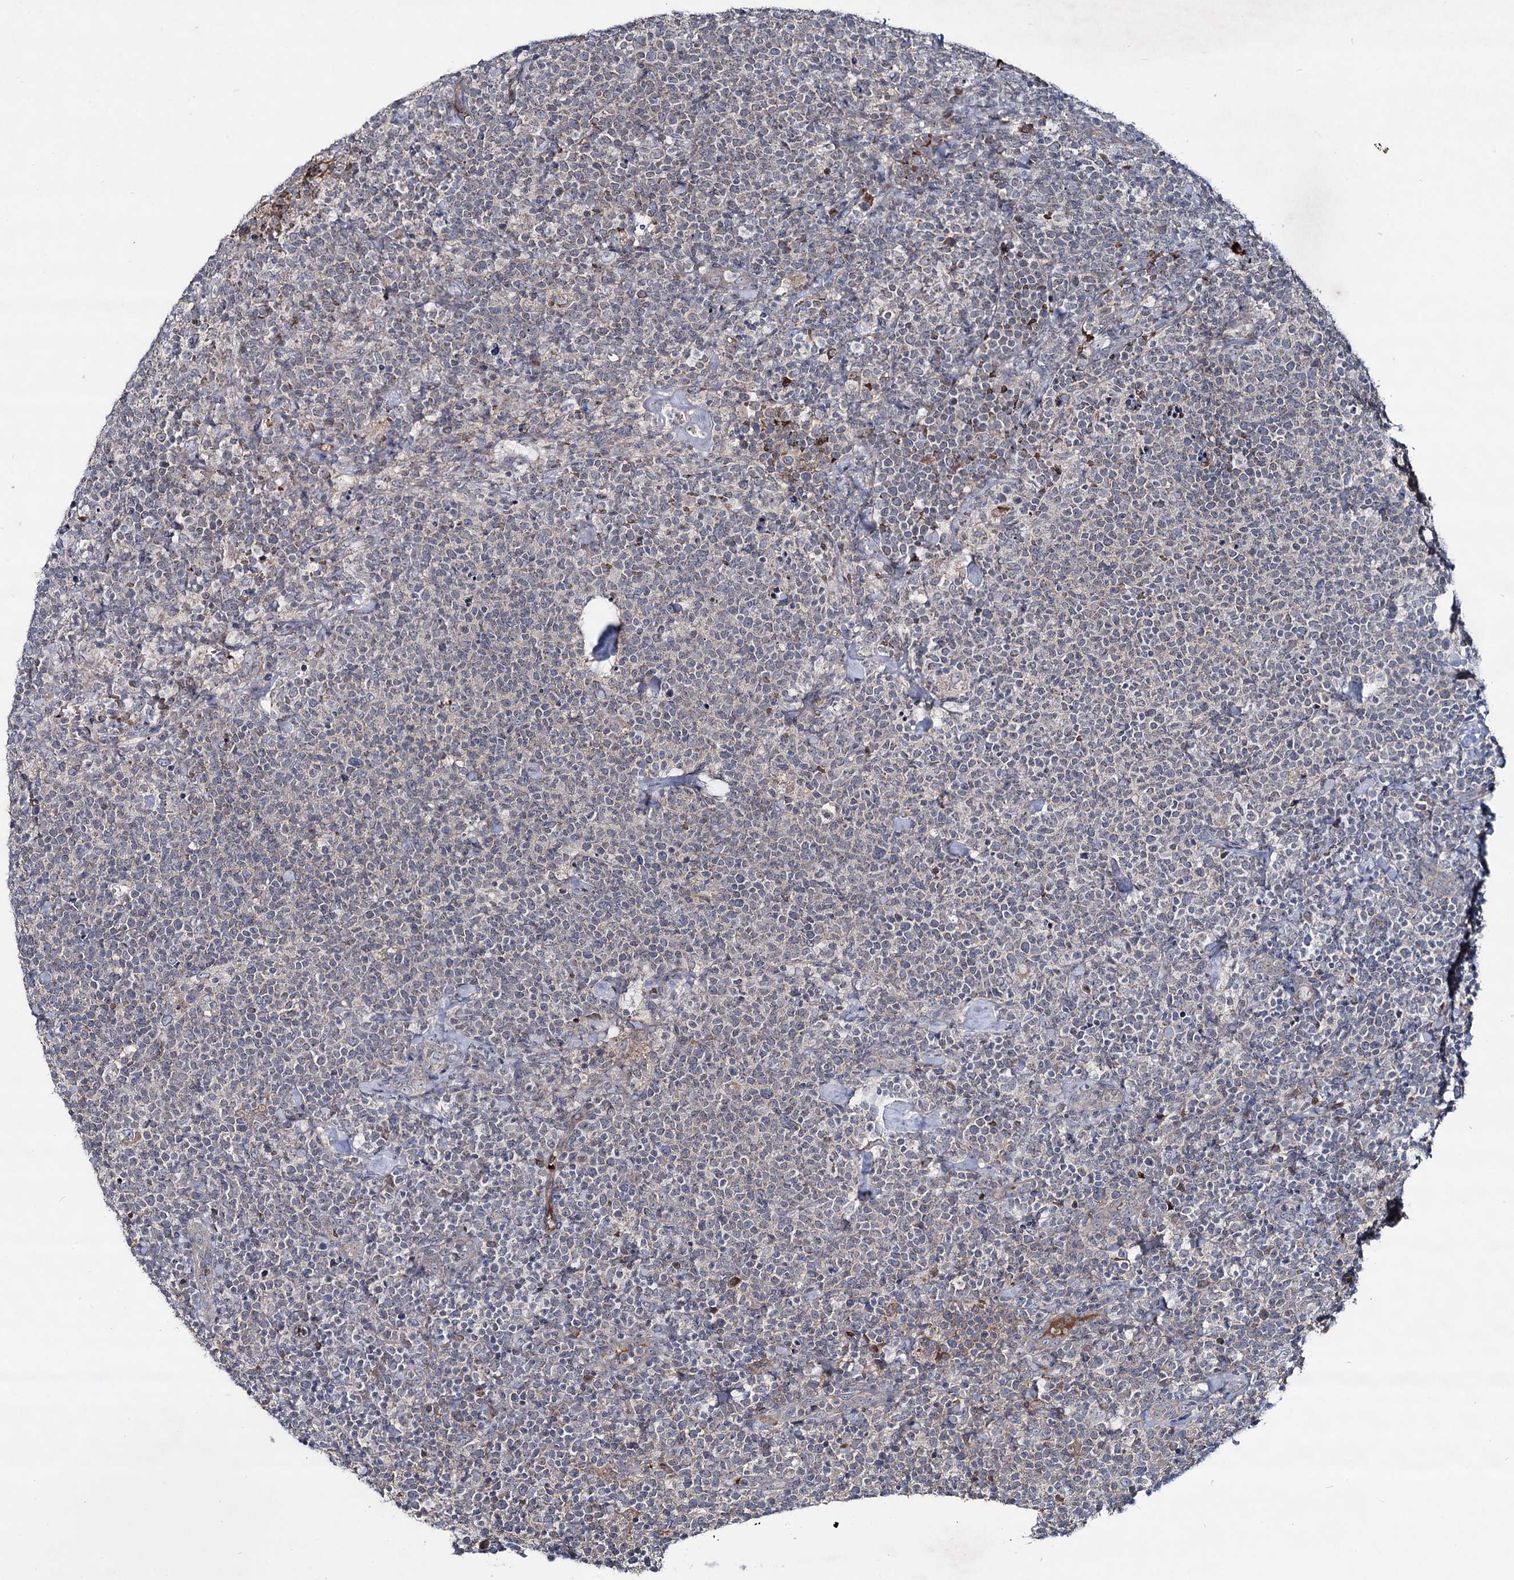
{"staining": {"intensity": "negative", "quantity": "none", "location": "none"}, "tissue": "lymphoma", "cell_type": "Tumor cells", "image_type": "cancer", "snomed": [{"axis": "morphology", "description": "Malignant lymphoma, non-Hodgkin's type, High grade"}, {"axis": "topography", "description": "Lymph node"}], "caption": "High magnification brightfield microscopy of malignant lymphoma, non-Hodgkin's type (high-grade) stained with DAB (brown) and counterstained with hematoxylin (blue): tumor cells show no significant positivity.", "gene": "RNF6", "patient": {"sex": "male", "age": 61}}